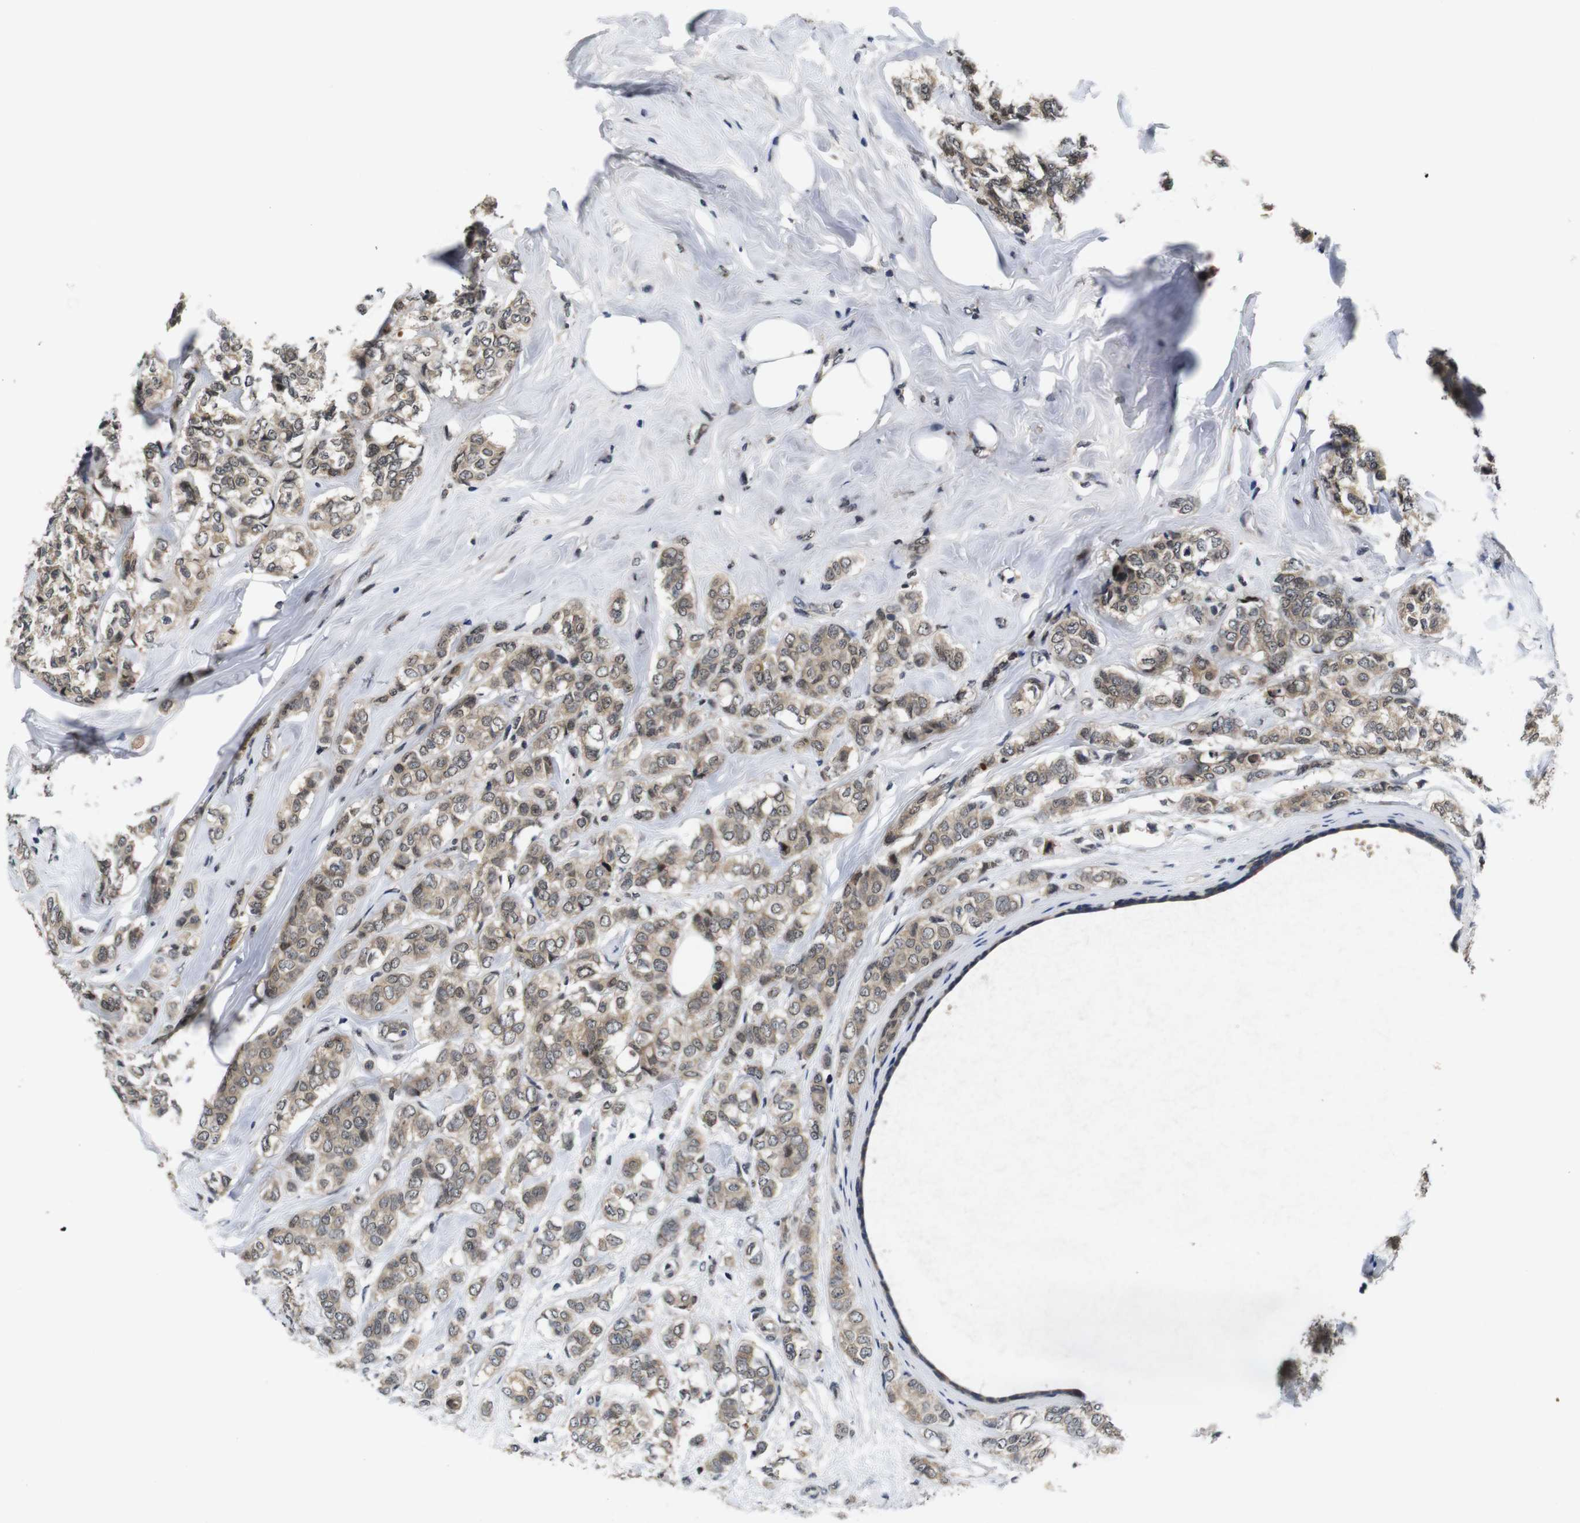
{"staining": {"intensity": "moderate", "quantity": ">75%", "location": "cytoplasmic/membranous"}, "tissue": "breast cancer", "cell_type": "Tumor cells", "image_type": "cancer", "snomed": [{"axis": "morphology", "description": "Lobular carcinoma"}, {"axis": "topography", "description": "Breast"}], "caption": "A medium amount of moderate cytoplasmic/membranous staining is appreciated in about >75% of tumor cells in breast lobular carcinoma tissue.", "gene": "ZBTB46", "patient": {"sex": "female", "age": 60}}